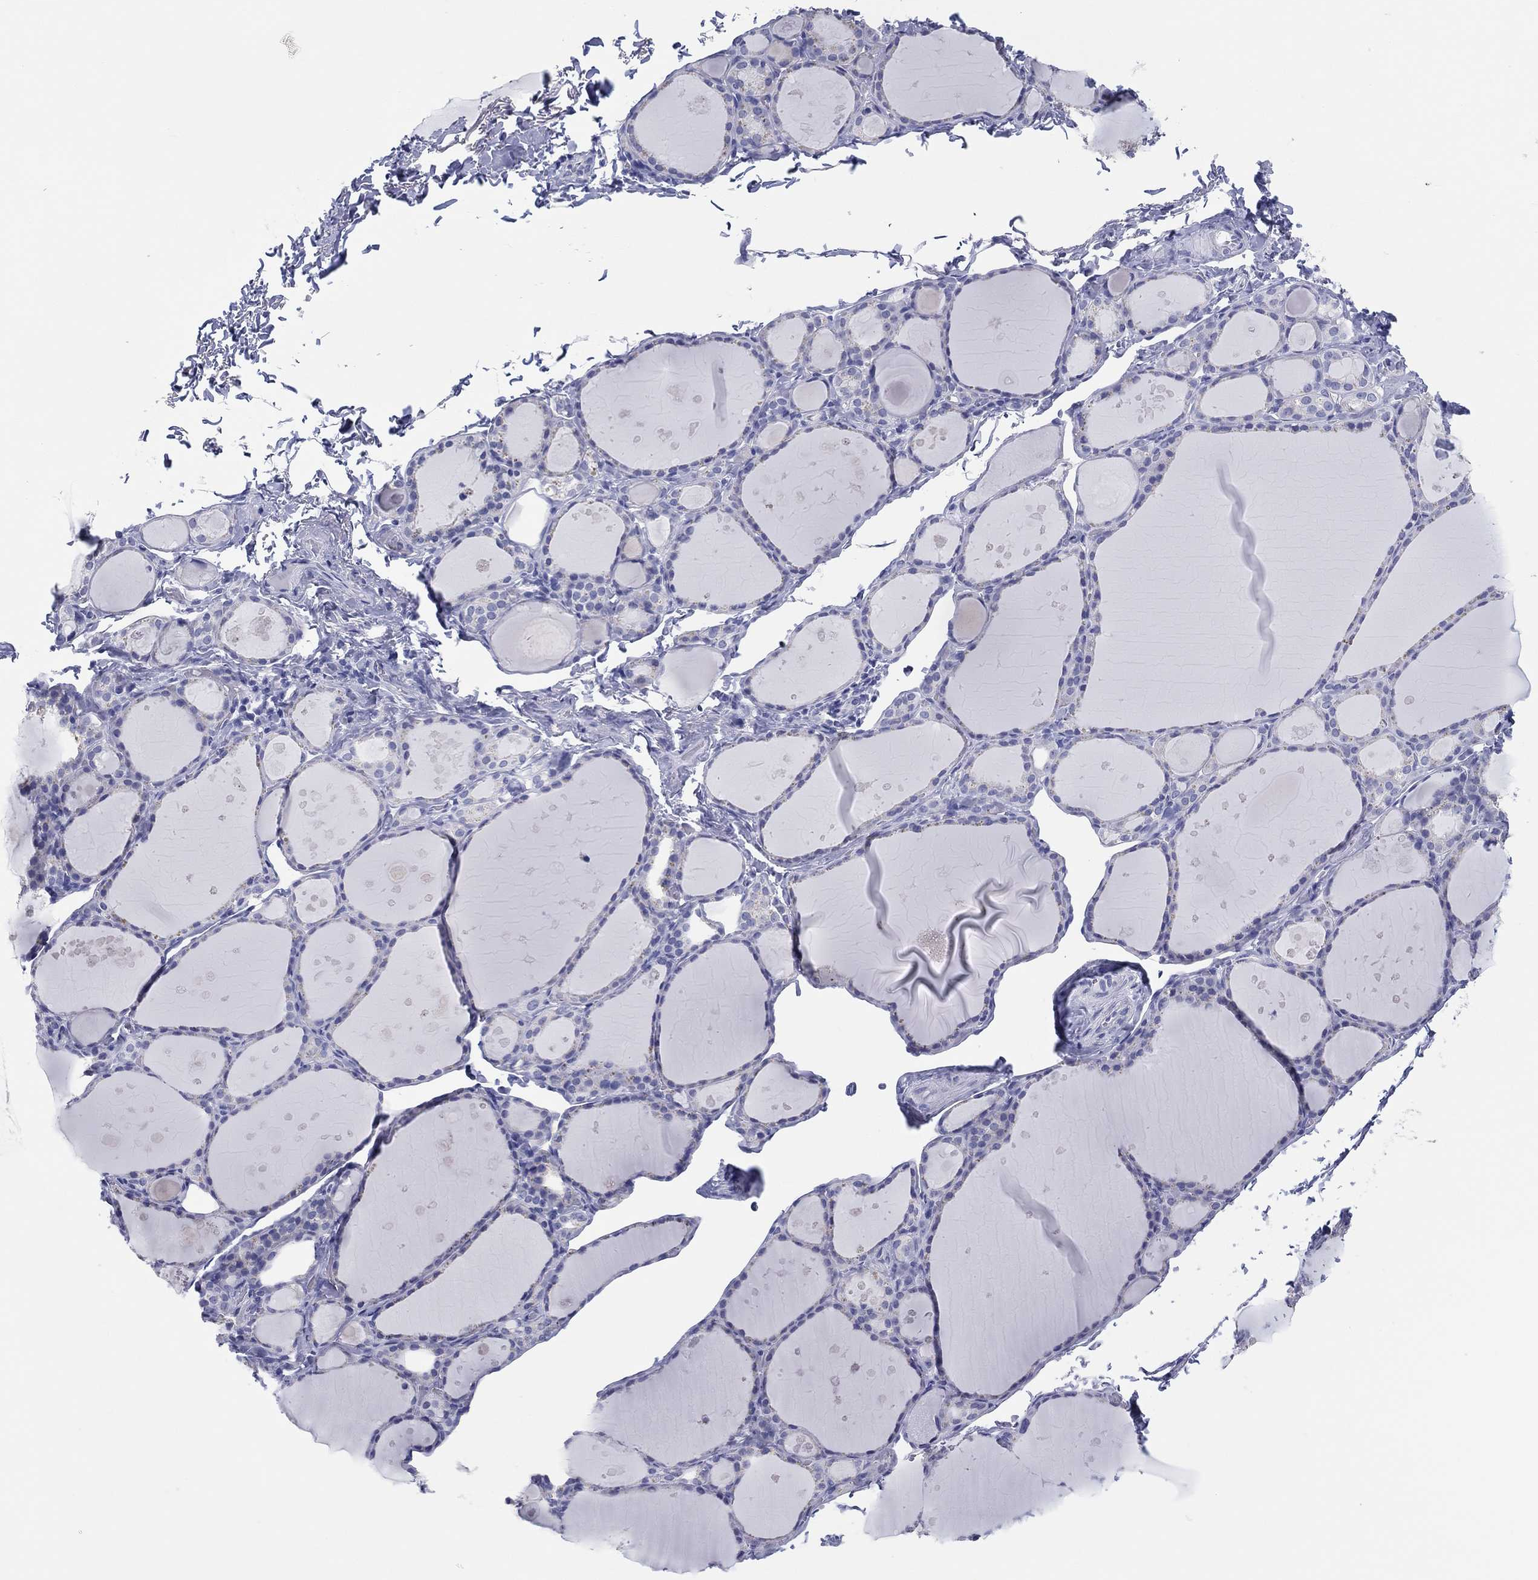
{"staining": {"intensity": "negative", "quantity": "none", "location": "none"}, "tissue": "thyroid gland", "cell_type": "Glandular cells", "image_type": "normal", "snomed": [{"axis": "morphology", "description": "Normal tissue, NOS"}, {"axis": "topography", "description": "Thyroid gland"}], "caption": "This histopathology image is of normal thyroid gland stained with IHC to label a protein in brown with the nuclei are counter-stained blue. There is no positivity in glandular cells.", "gene": "ERICH3", "patient": {"sex": "male", "age": 68}}